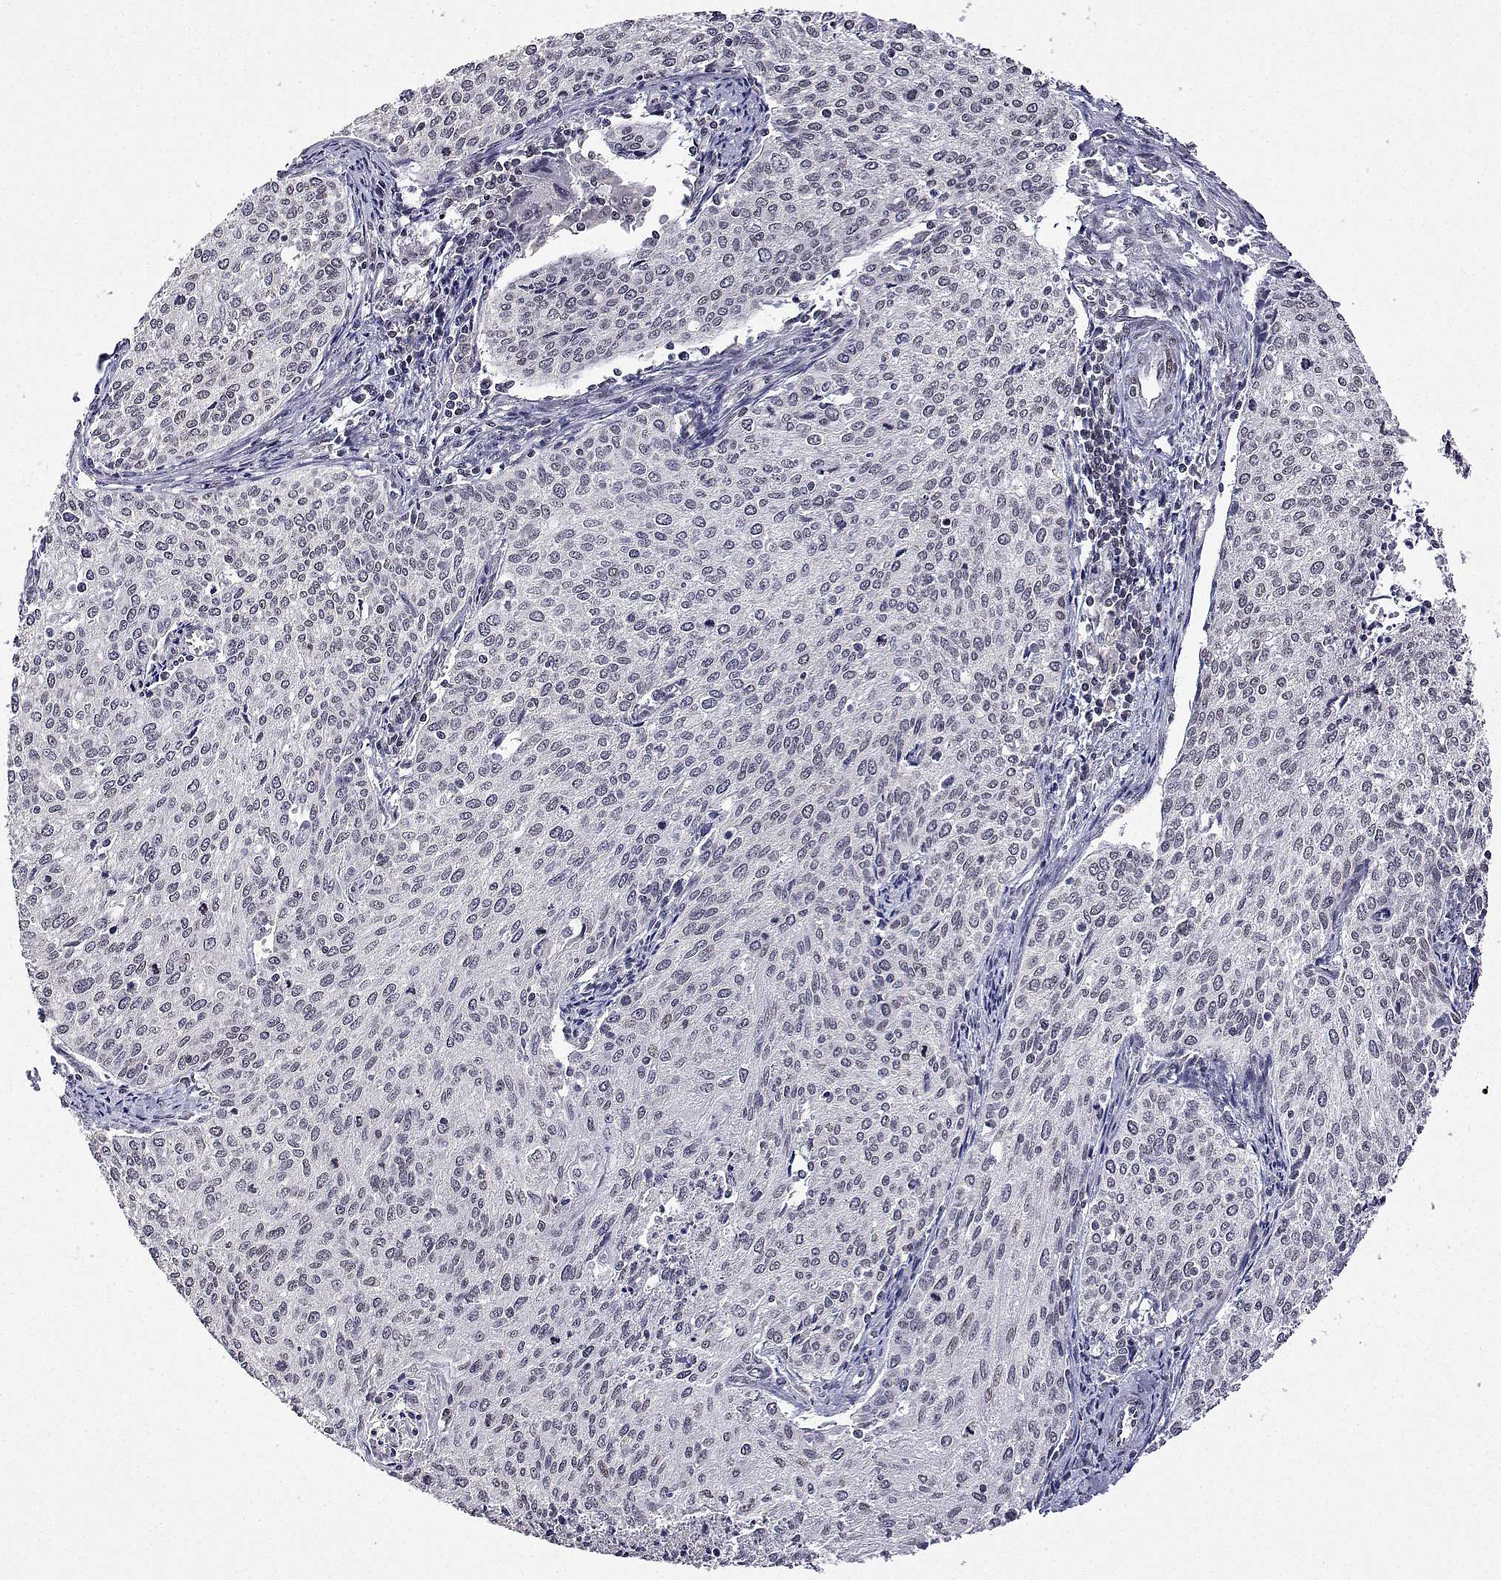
{"staining": {"intensity": "weak", "quantity": "25%-75%", "location": "nuclear"}, "tissue": "cervical cancer", "cell_type": "Tumor cells", "image_type": "cancer", "snomed": [{"axis": "morphology", "description": "Squamous cell carcinoma, NOS"}, {"axis": "topography", "description": "Cervix"}], "caption": "Weak nuclear expression for a protein is appreciated in approximately 25%-75% of tumor cells of cervical squamous cell carcinoma using IHC.", "gene": "XPC", "patient": {"sex": "female", "age": 38}}